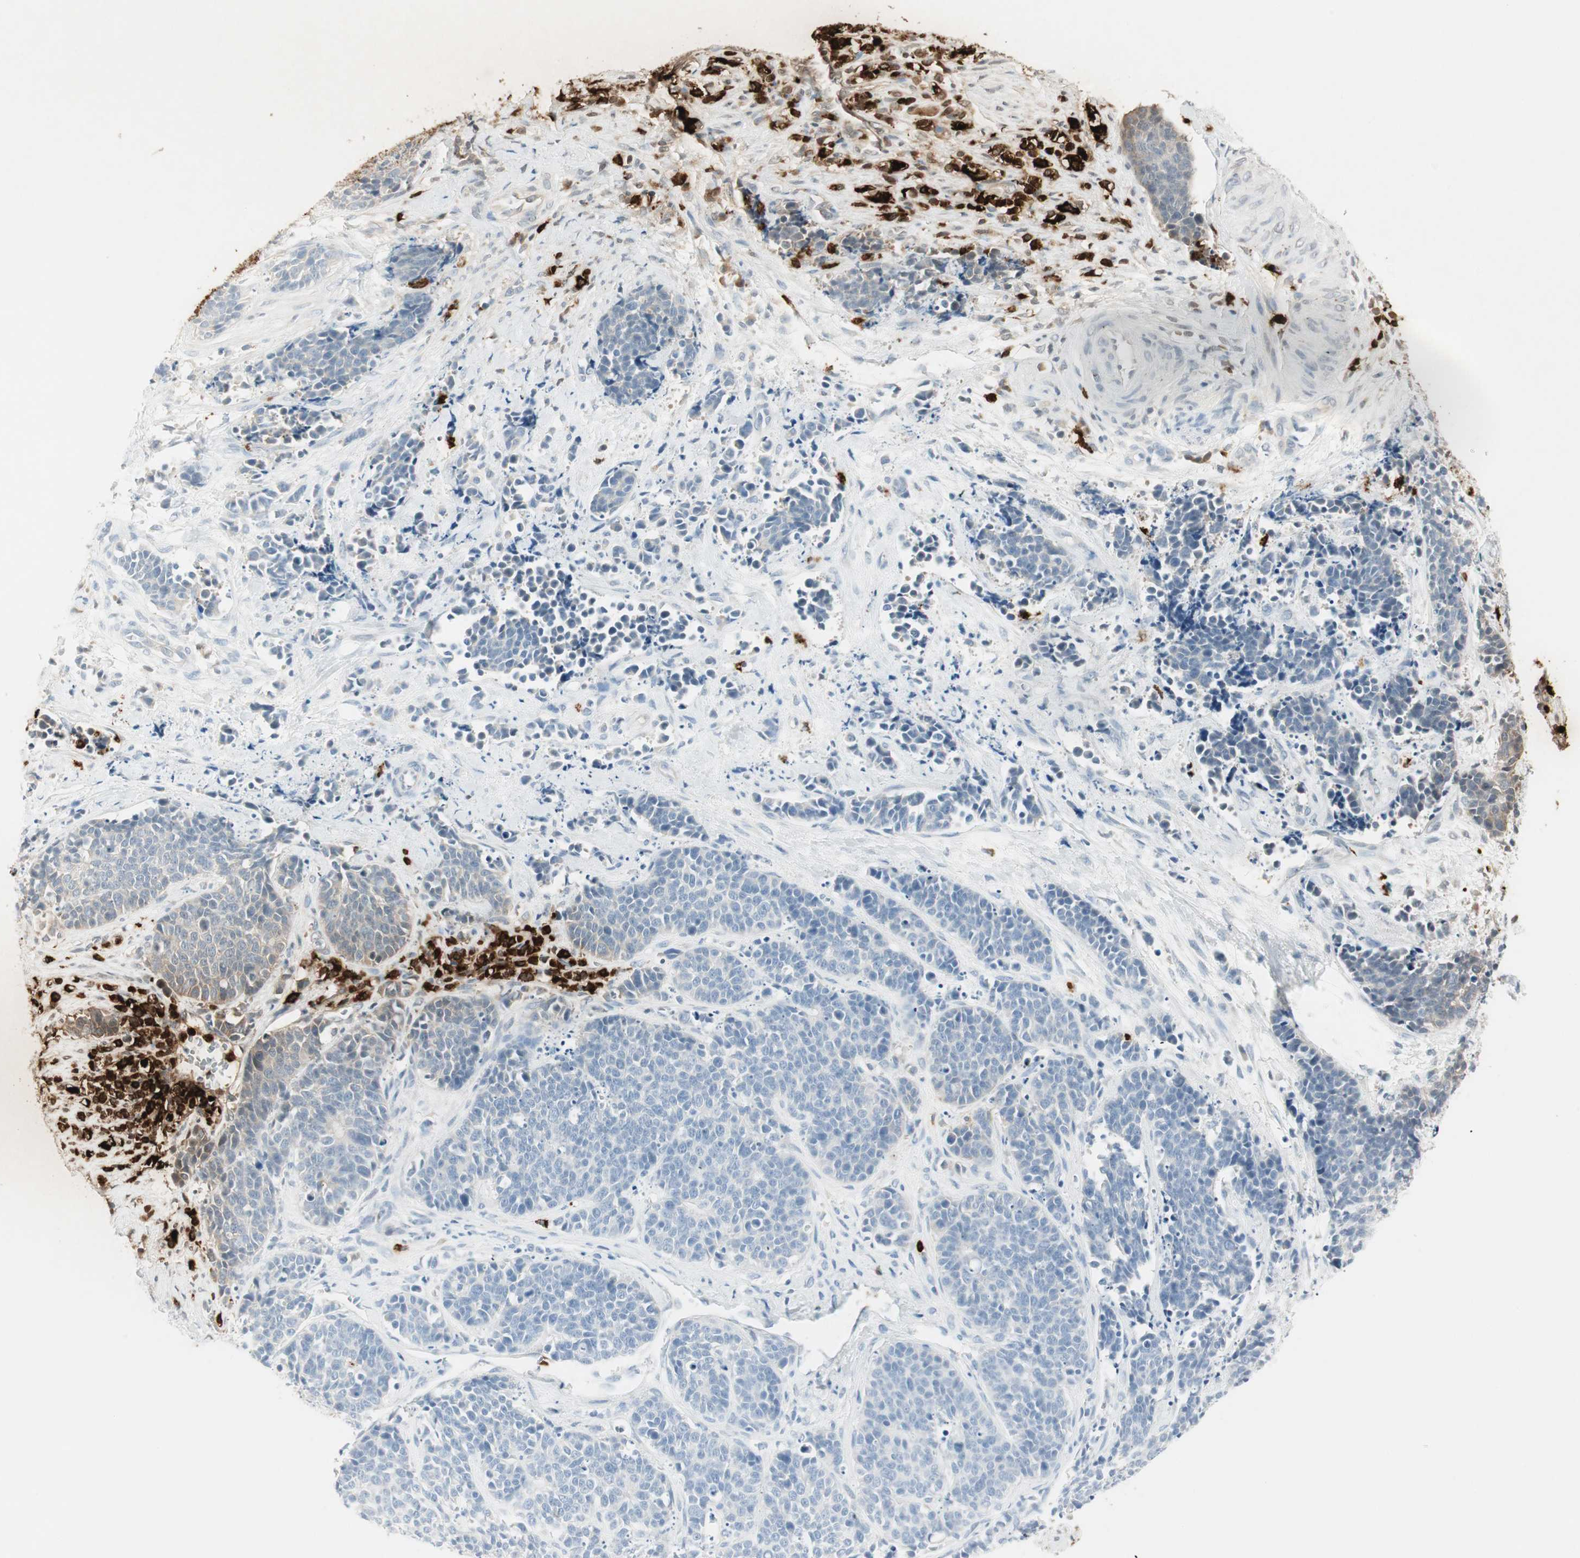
{"staining": {"intensity": "weak", "quantity": "<25%", "location": "cytoplasmic/membranous"}, "tissue": "cervical cancer", "cell_type": "Tumor cells", "image_type": "cancer", "snomed": [{"axis": "morphology", "description": "Squamous cell carcinoma, NOS"}, {"axis": "topography", "description": "Cervix"}], "caption": "Protein analysis of cervical cancer (squamous cell carcinoma) shows no significant staining in tumor cells.", "gene": "PRTN3", "patient": {"sex": "female", "age": 35}}